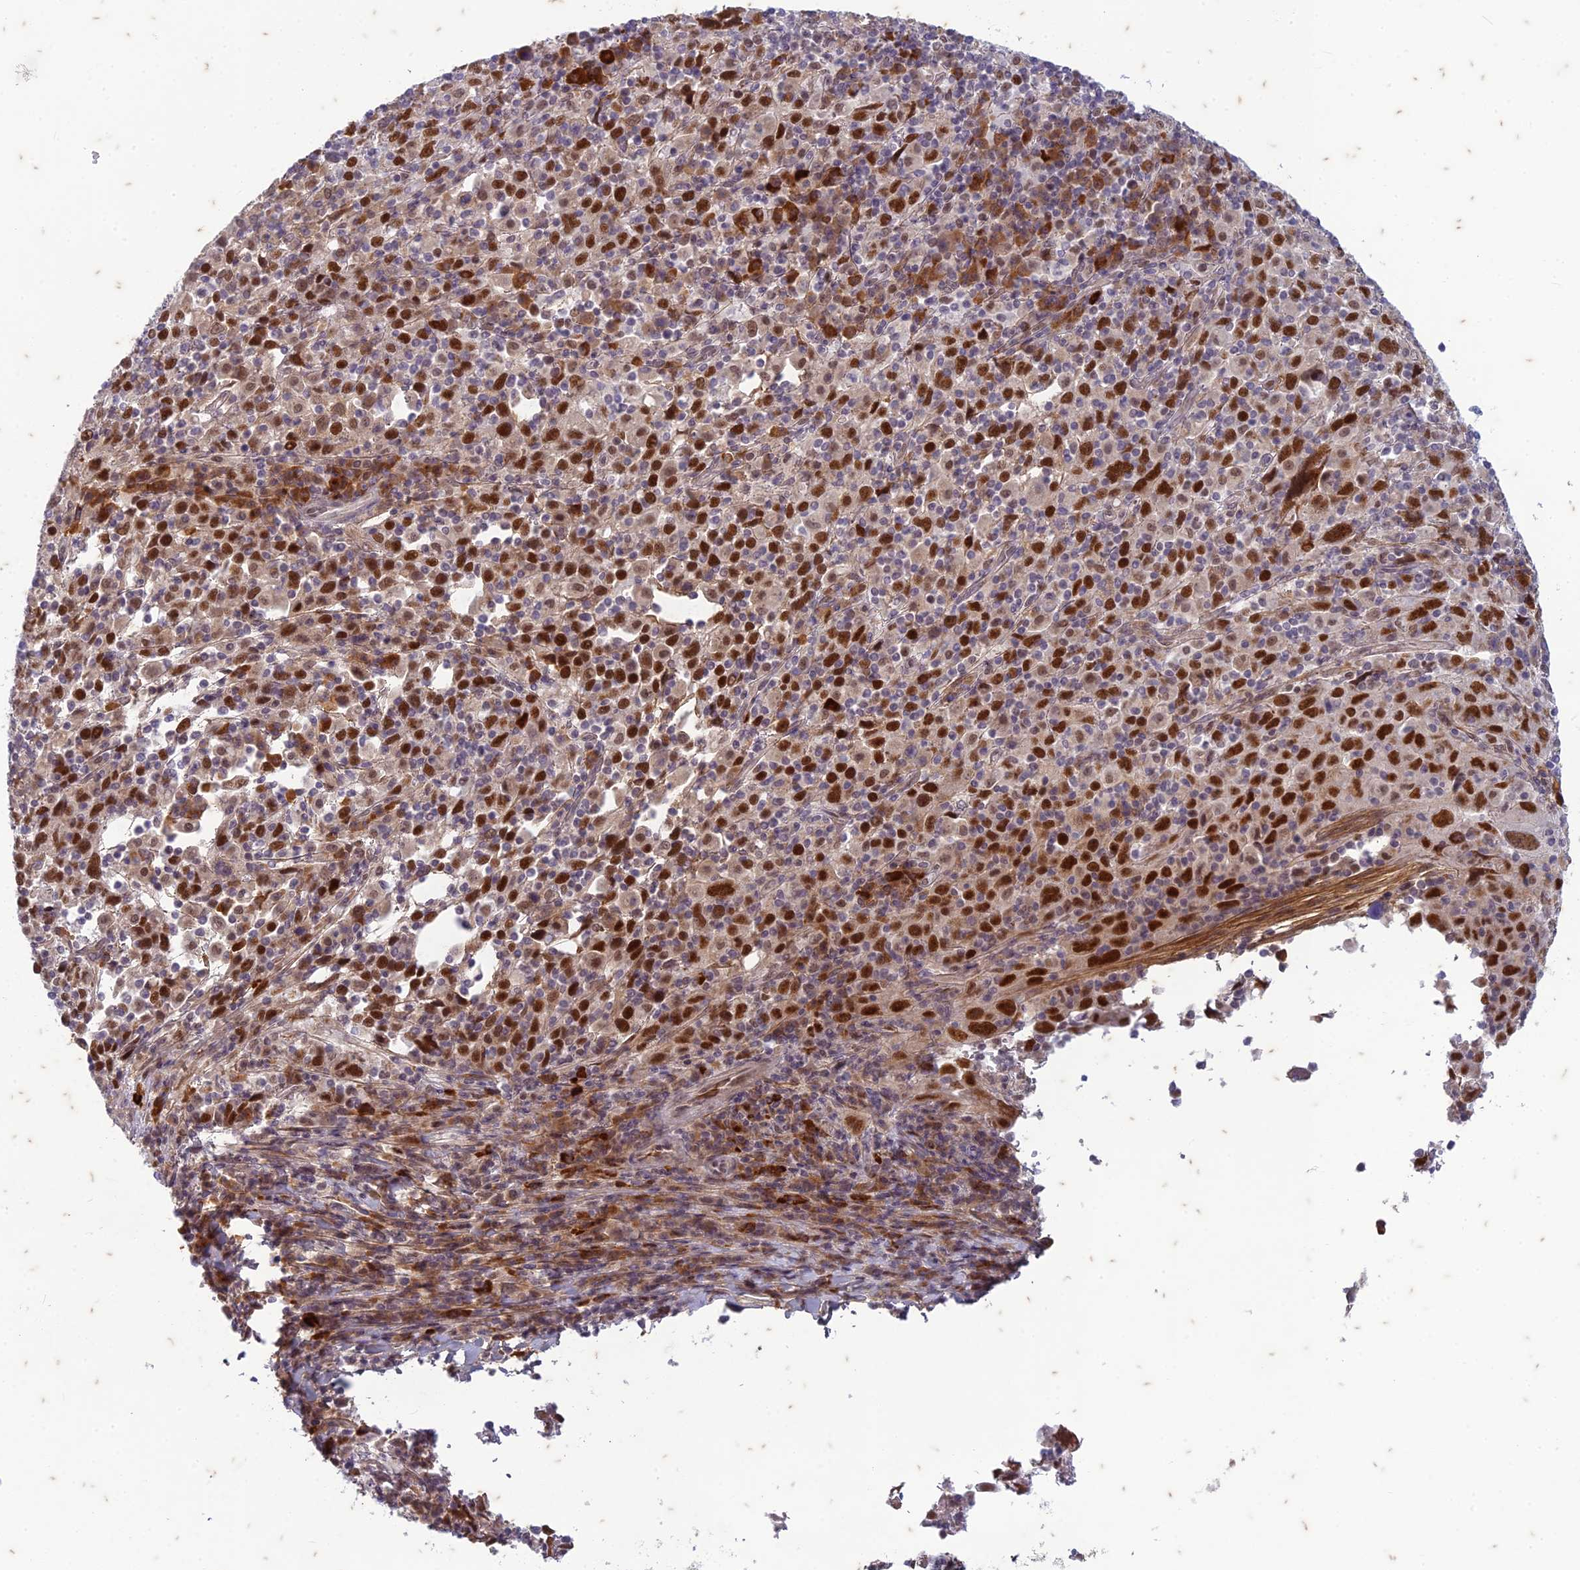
{"staining": {"intensity": "strong", "quantity": ">75%", "location": "nuclear"}, "tissue": "cervical cancer", "cell_type": "Tumor cells", "image_type": "cancer", "snomed": [{"axis": "morphology", "description": "Squamous cell carcinoma, NOS"}, {"axis": "topography", "description": "Cervix"}], "caption": "Immunohistochemistry (IHC) image of cervical cancer stained for a protein (brown), which demonstrates high levels of strong nuclear expression in about >75% of tumor cells.", "gene": "PABPN1L", "patient": {"sex": "female", "age": 46}}